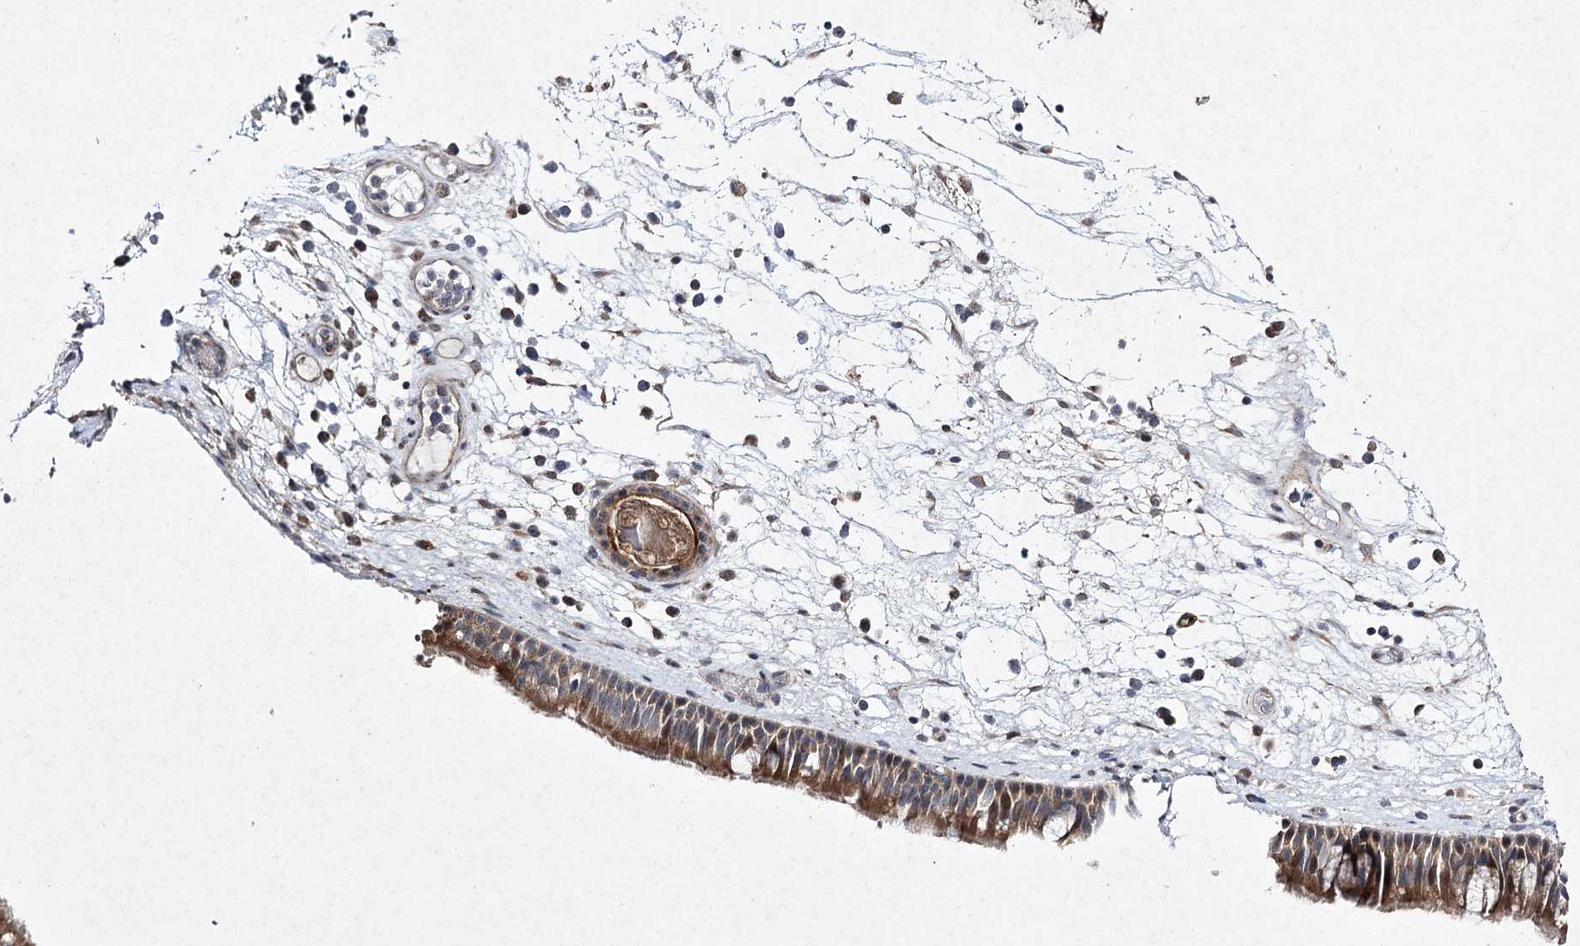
{"staining": {"intensity": "moderate", "quantity": ">75%", "location": "cytoplasmic/membranous"}, "tissue": "nasopharynx", "cell_type": "Respiratory epithelial cells", "image_type": "normal", "snomed": [{"axis": "morphology", "description": "Normal tissue, NOS"}, {"axis": "morphology", "description": "Inflammation, NOS"}, {"axis": "morphology", "description": "Malignant melanoma, Metastatic site"}, {"axis": "topography", "description": "Nasopharynx"}], "caption": "This photomicrograph exhibits immunohistochemistry staining of benign human nasopharynx, with medium moderate cytoplasmic/membranous positivity in about >75% of respiratory epithelial cells.", "gene": "FANCL", "patient": {"sex": "male", "age": 70}}